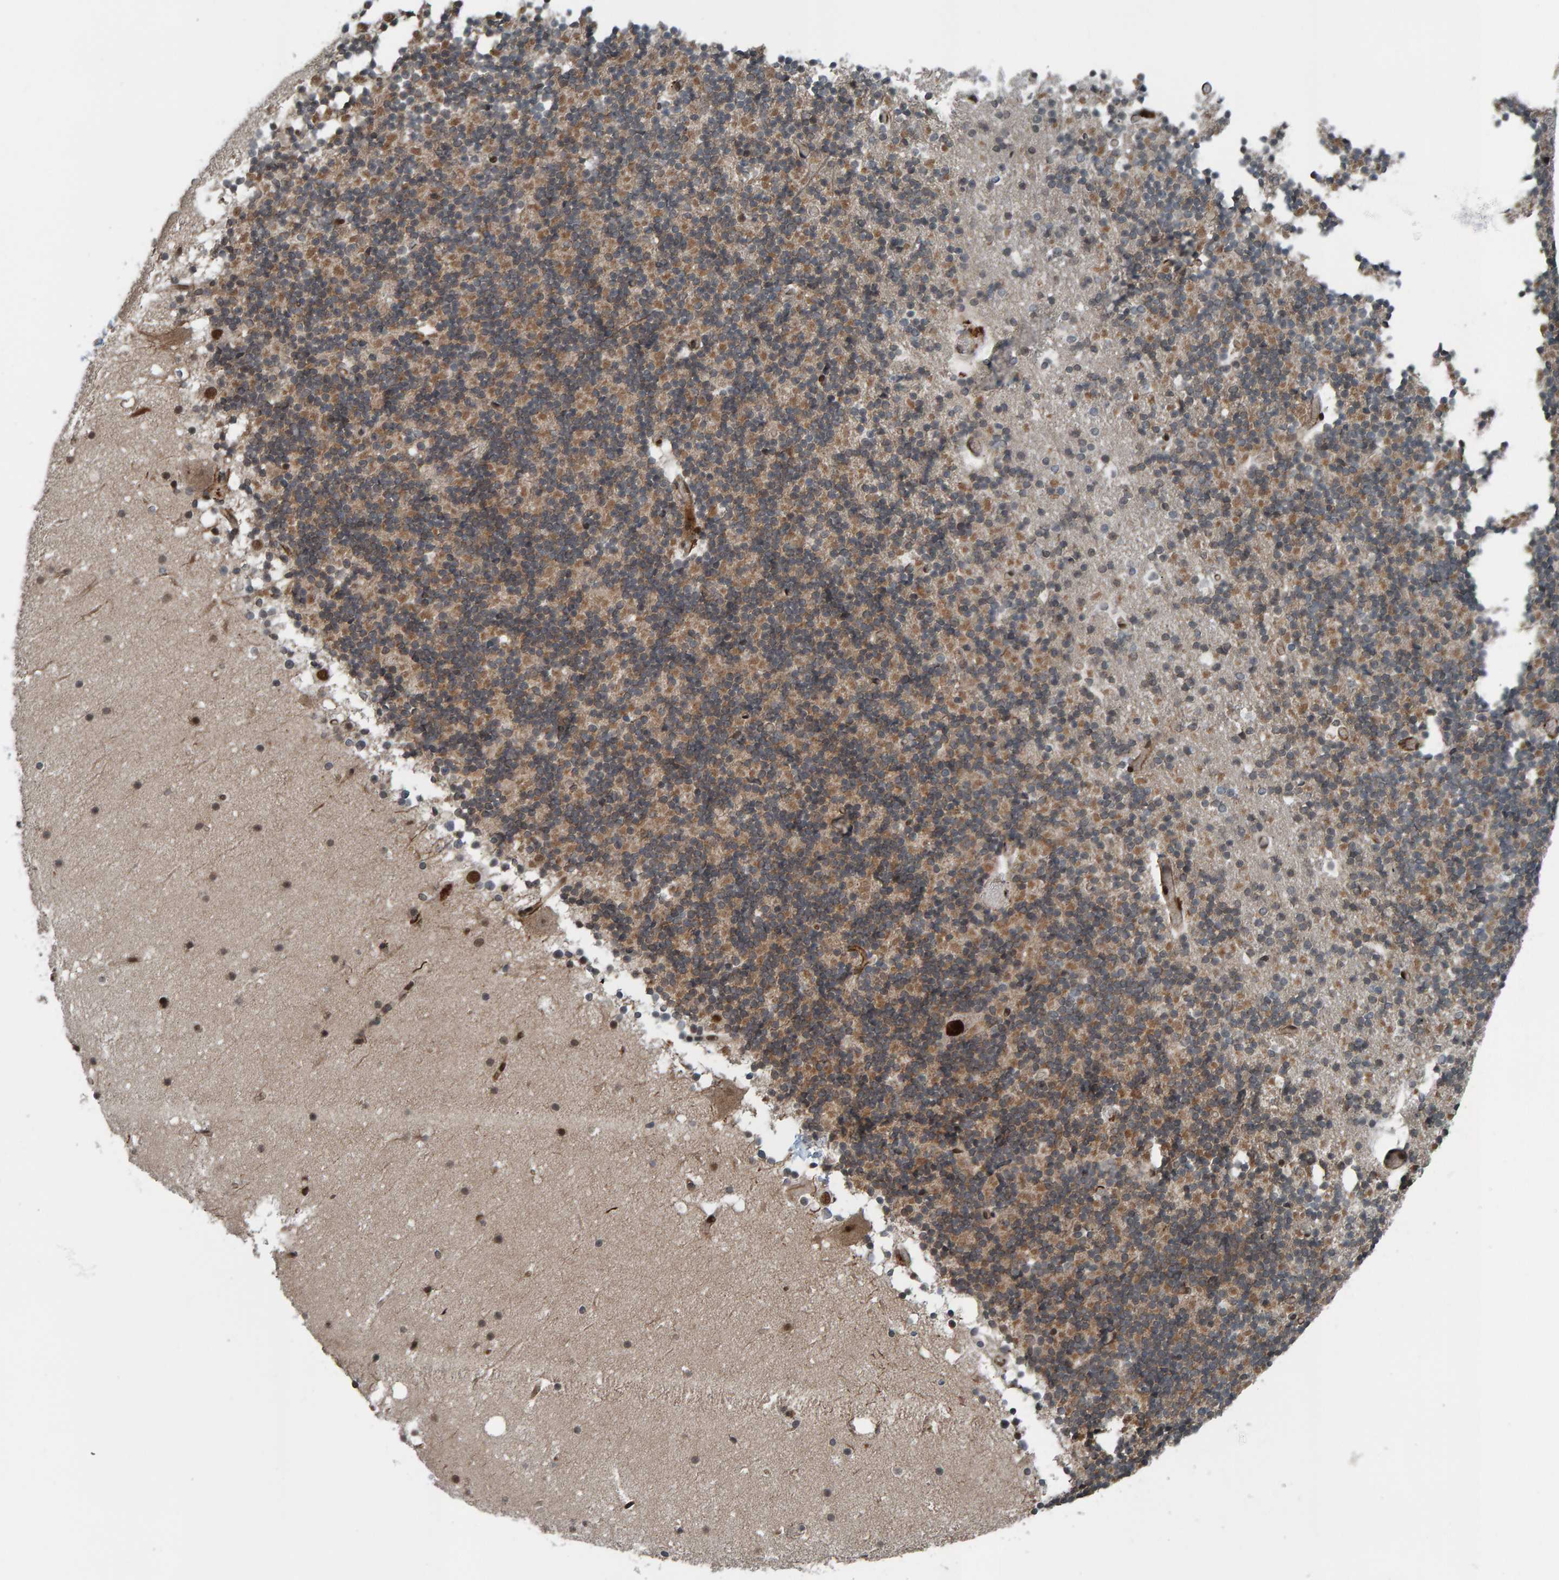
{"staining": {"intensity": "moderate", "quantity": ">75%", "location": "cytoplasmic/membranous"}, "tissue": "cerebellum", "cell_type": "Cells in granular layer", "image_type": "normal", "snomed": [{"axis": "morphology", "description": "Normal tissue, NOS"}, {"axis": "topography", "description": "Cerebellum"}], "caption": "Protein analysis of normal cerebellum shows moderate cytoplasmic/membranous staining in approximately >75% of cells in granular layer. (DAB = brown stain, brightfield microscopy at high magnification).", "gene": "ZNF366", "patient": {"sex": "male", "age": 57}}